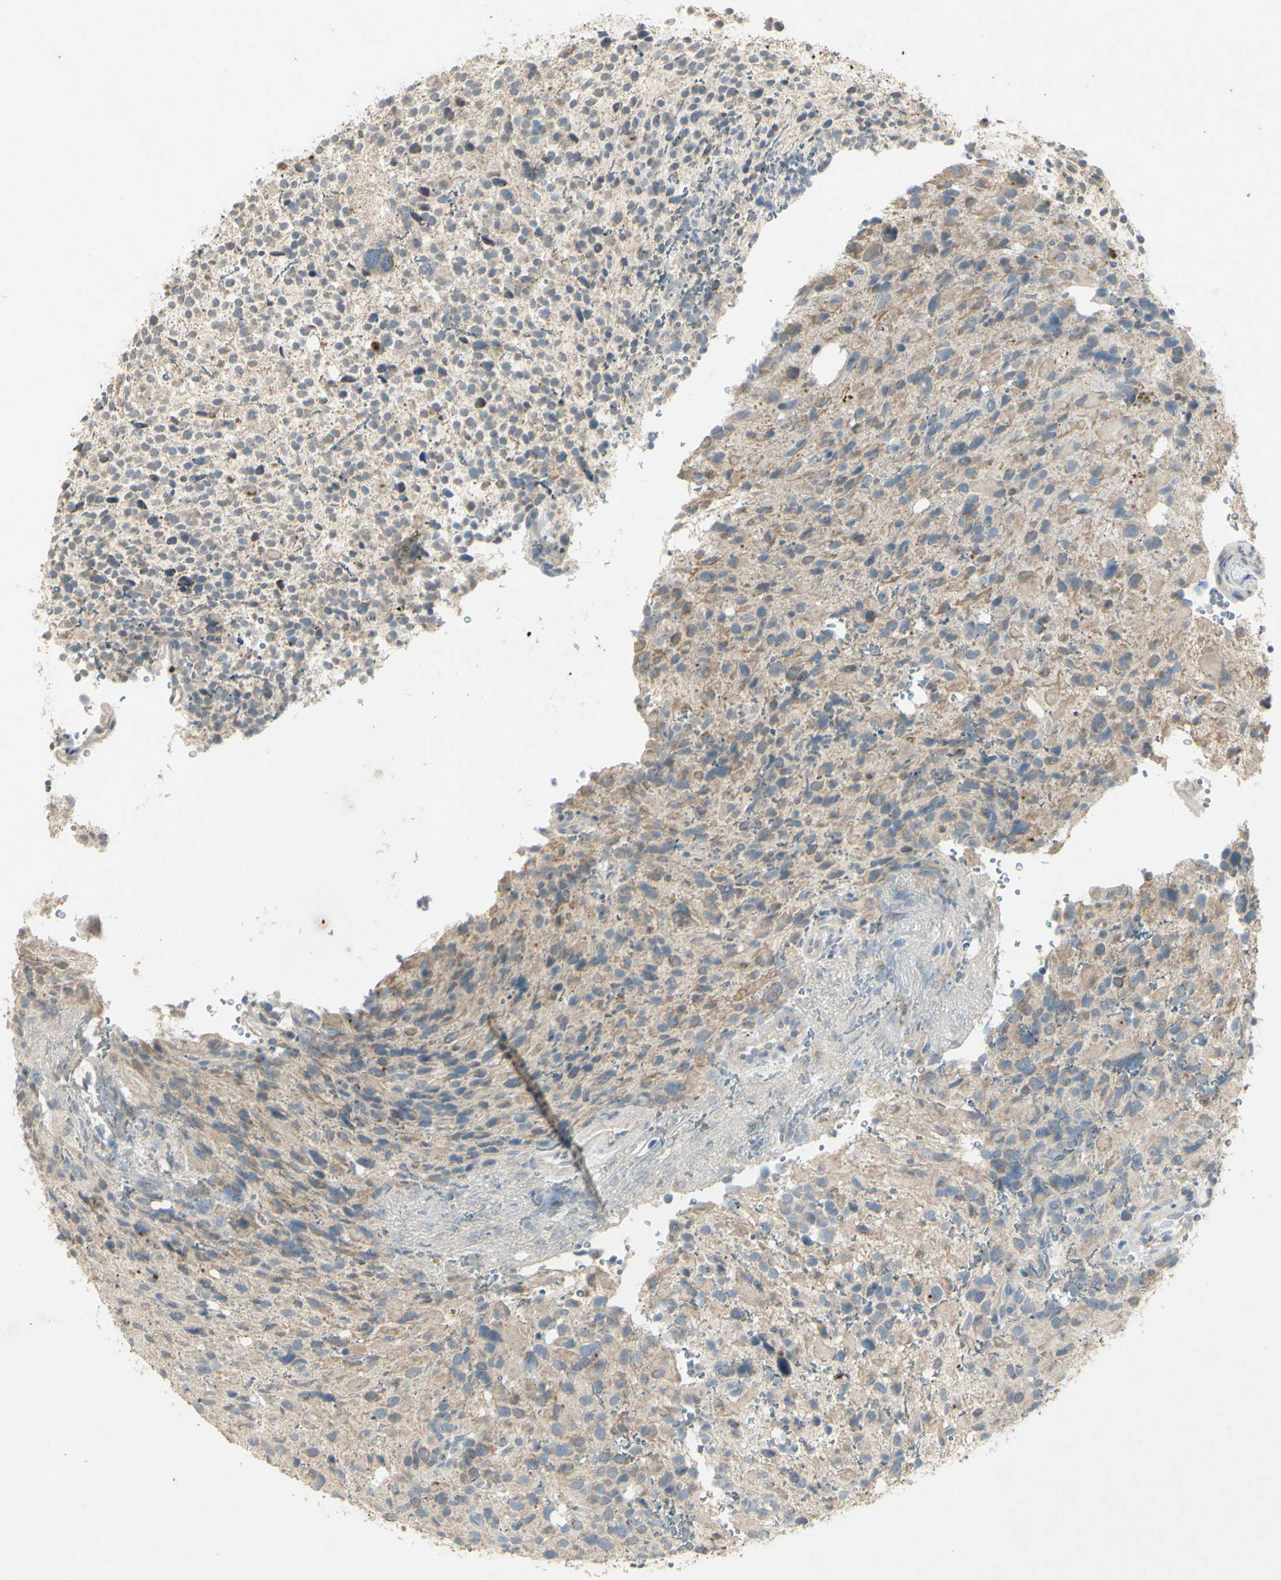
{"staining": {"intensity": "weak", "quantity": "25%-75%", "location": "cytoplasmic/membranous"}, "tissue": "glioma", "cell_type": "Tumor cells", "image_type": "cancer", "snomed": [{"axis": "morphology", "description": "Glioma, malignant, High grade"}, {"axis": "topography", "description": "Brain"}], "caption": "Tumor cells demonstrate low levels of weak cytoplasmic/membranous expression in about 25%-75% of cells in human glioma.", "gene": "TIMM21", "patient": {"sex": "male", "age": 48}}